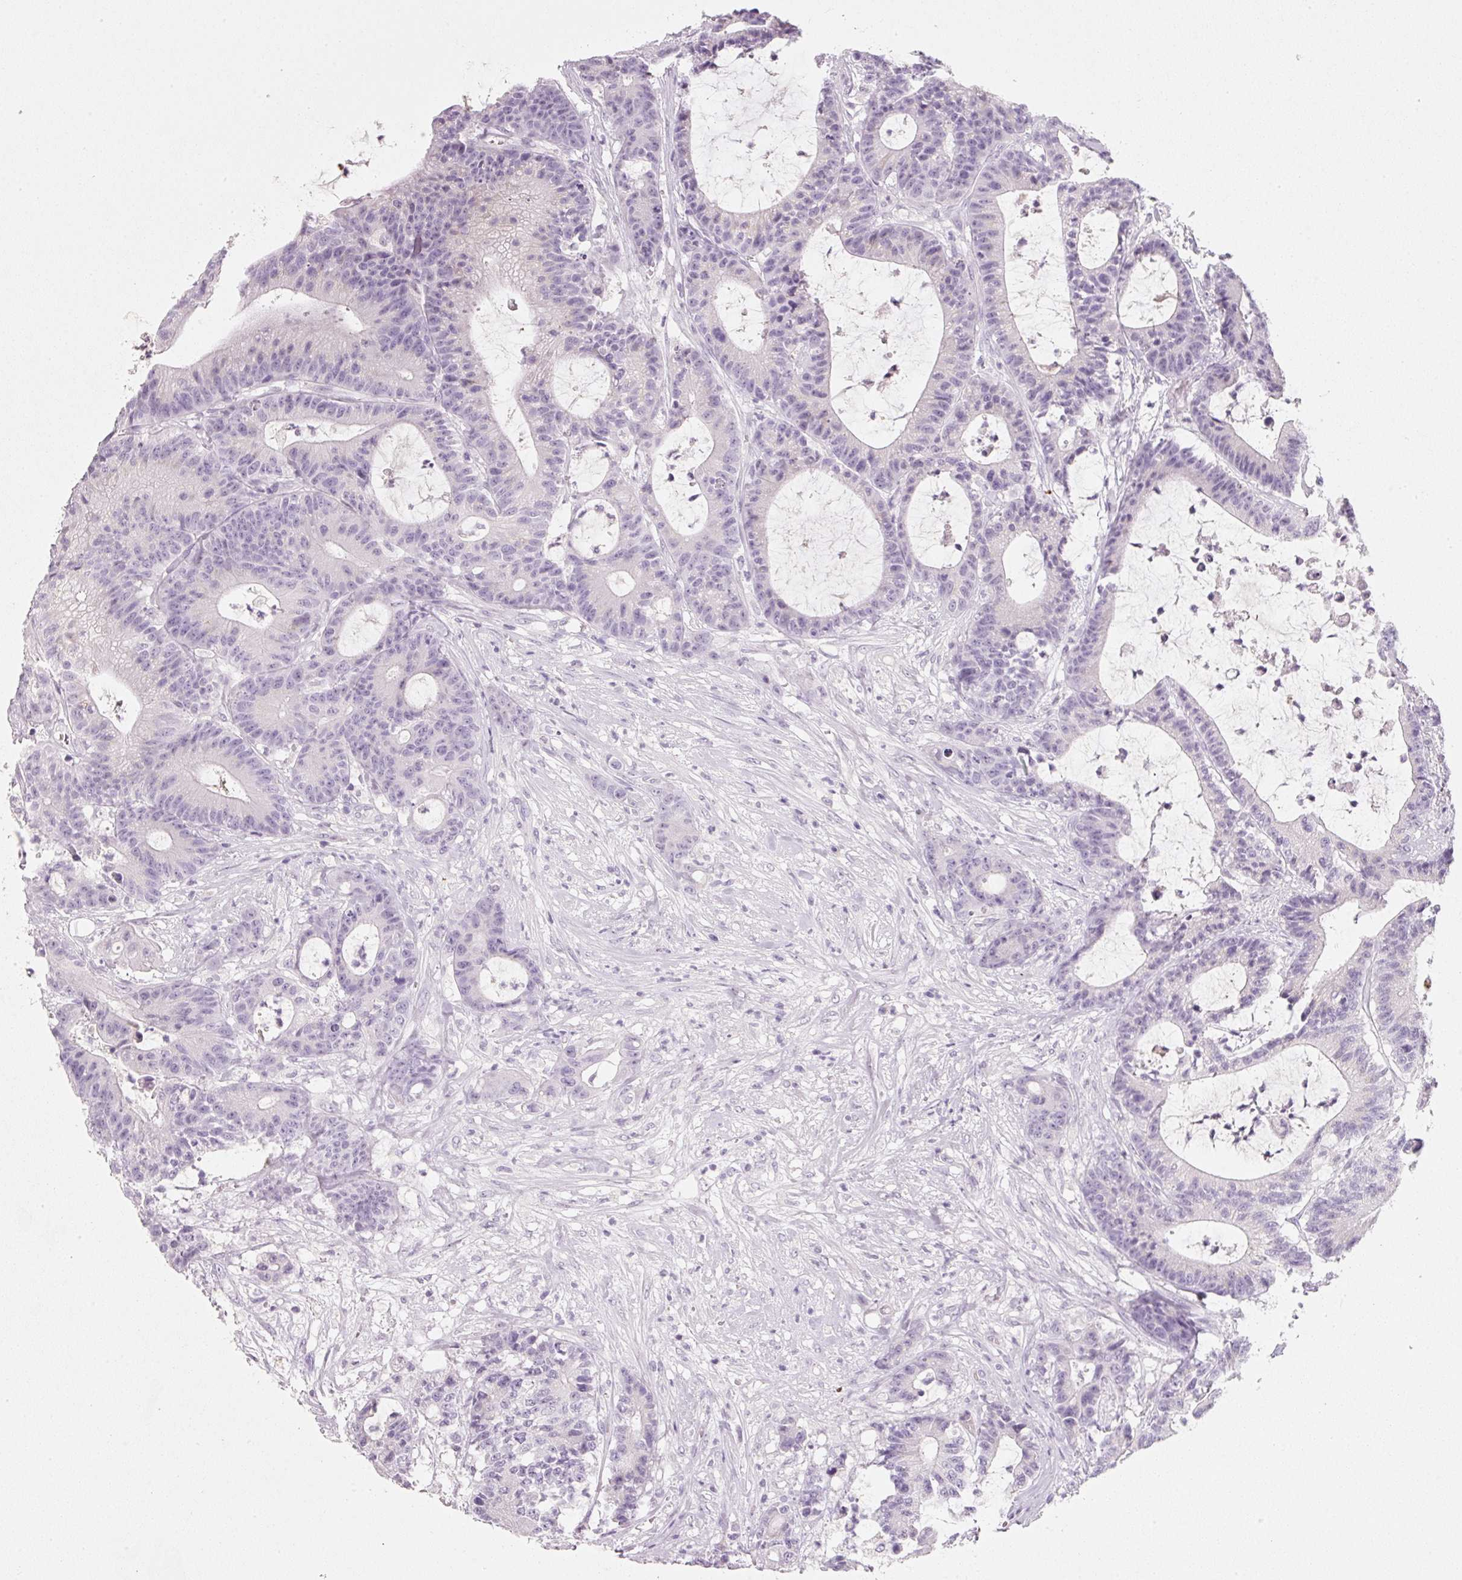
{"staining": {"intensity": "negative", "quantity": "none", "location": "none"}, "tissue": "colorectal cancer", "cell_type": "Tumor cells", "image_type": "cancer", "snomed": [{"axis": "morphology", "description": "Adenocarcinoma, NOS"}, {"axis": "topography", "description": "Colon"}], "caption": "Immunohistochemical staining of adenocarcinoma (colorectal) demonstrates no significant positivity in tumor cells.", "gene": "ENSG00000206549", "patient": {"sex": "female", "age": 84}}